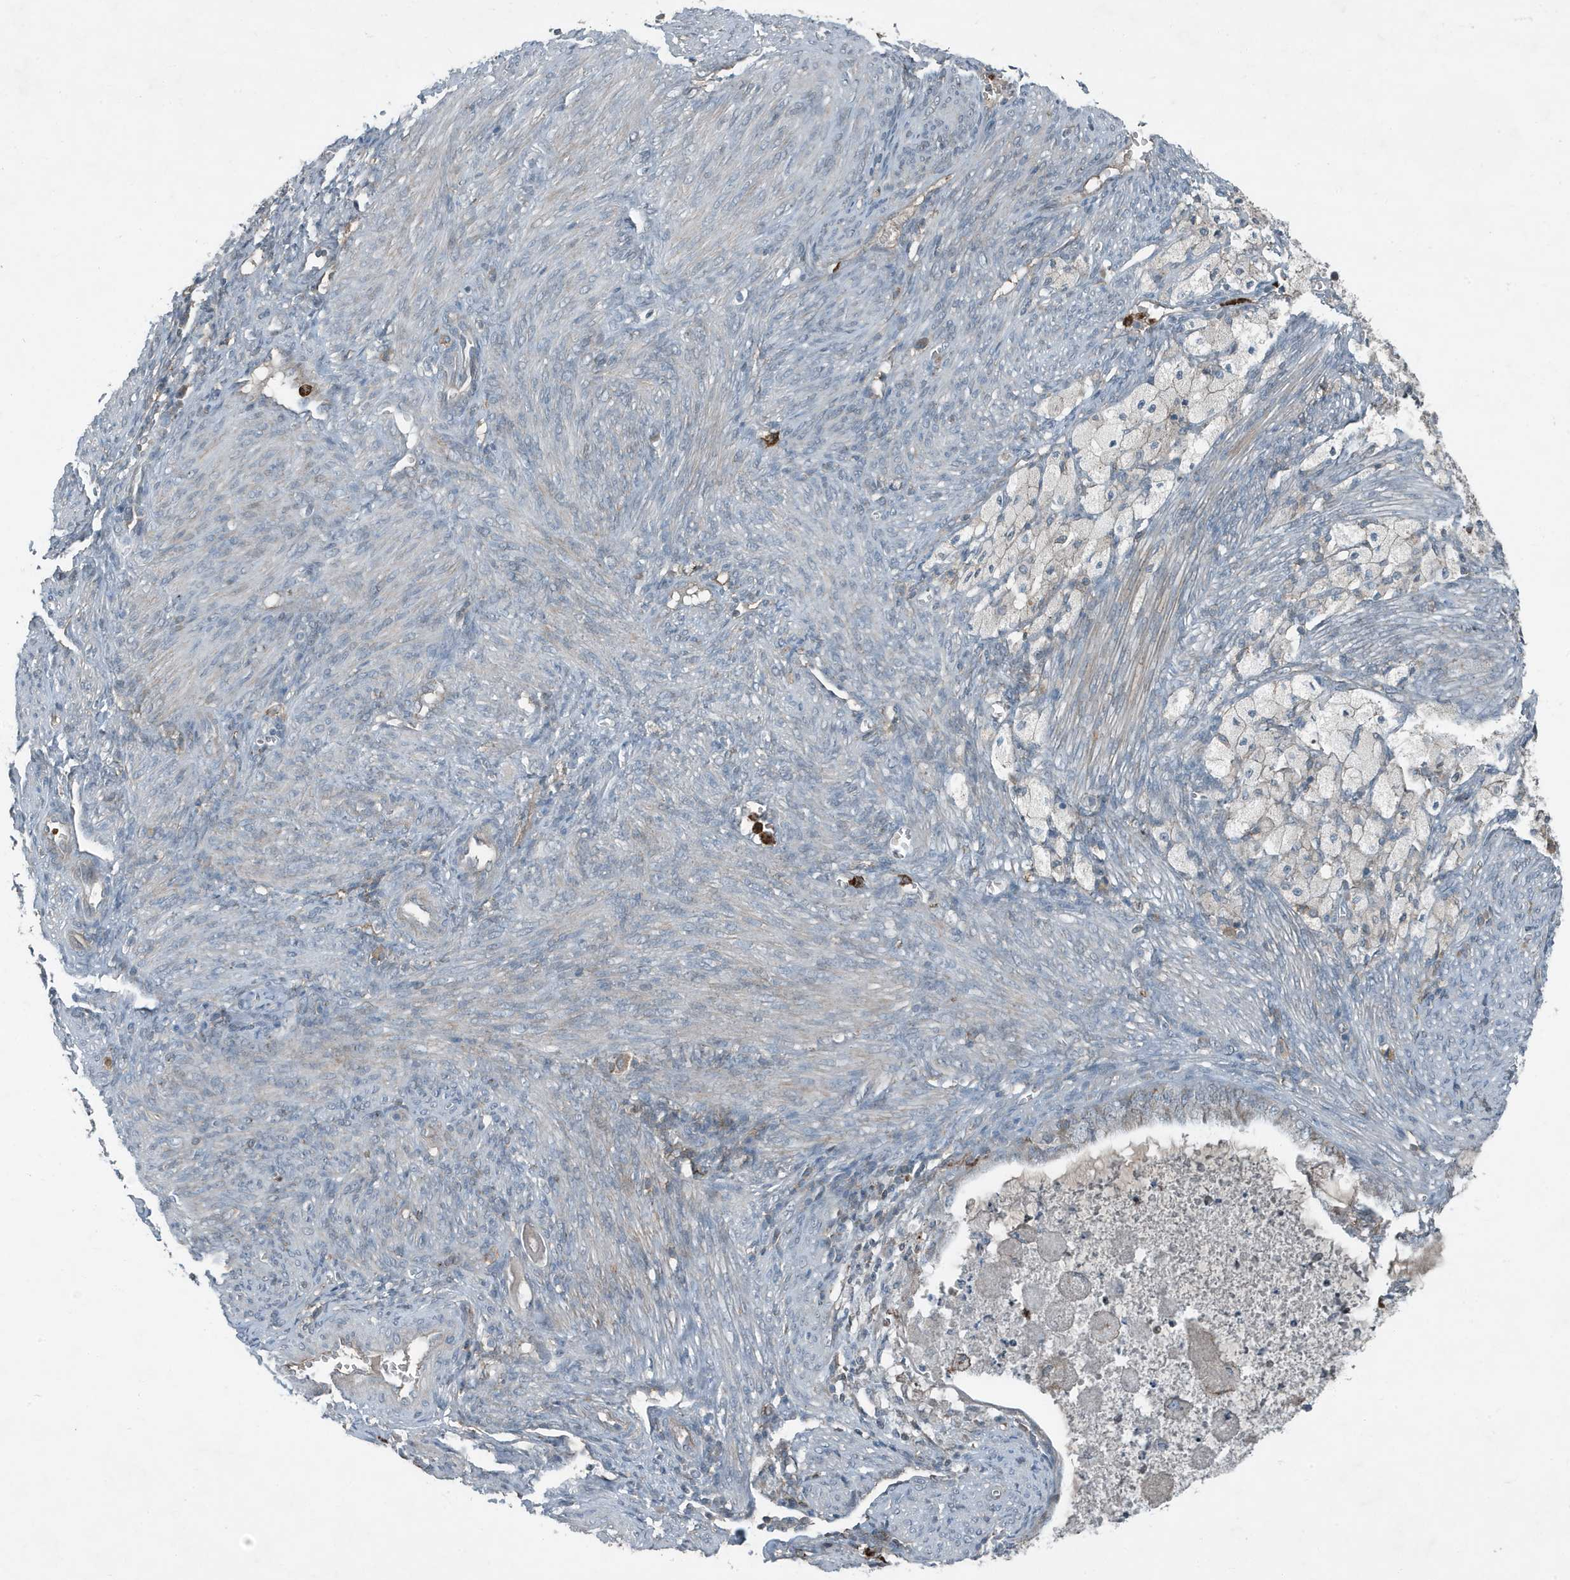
{"staining": {"intensity": "moderate", "quantity": "25%-75%", "location": "cytoplasmic/membranous"}, "tissue": "cervical cancer", "cell_type": "Tumor cells", "image_type": "cancer", "snomed": [{"axis": "morphology", "description": "Normal tissue, NOS"}, {"axis": "morphology", "description": "Adenocarcinoma, NOS"}, {"axis": "topography", "description": "Cervix"}, {"axis": "topography", "description": "Endometrium"}], "caption": "A brown stain shows moderate cytoplasmic/membranous expression of a protein in cervical adenocarcinoma tumor cells. The staining is performed using DAB brown chromogen to label protein expression. The nuclei are counter-stained blue using hematoxylin.", "gene": "DAPP1", "patient": {"sex": "female", "age": 86}}